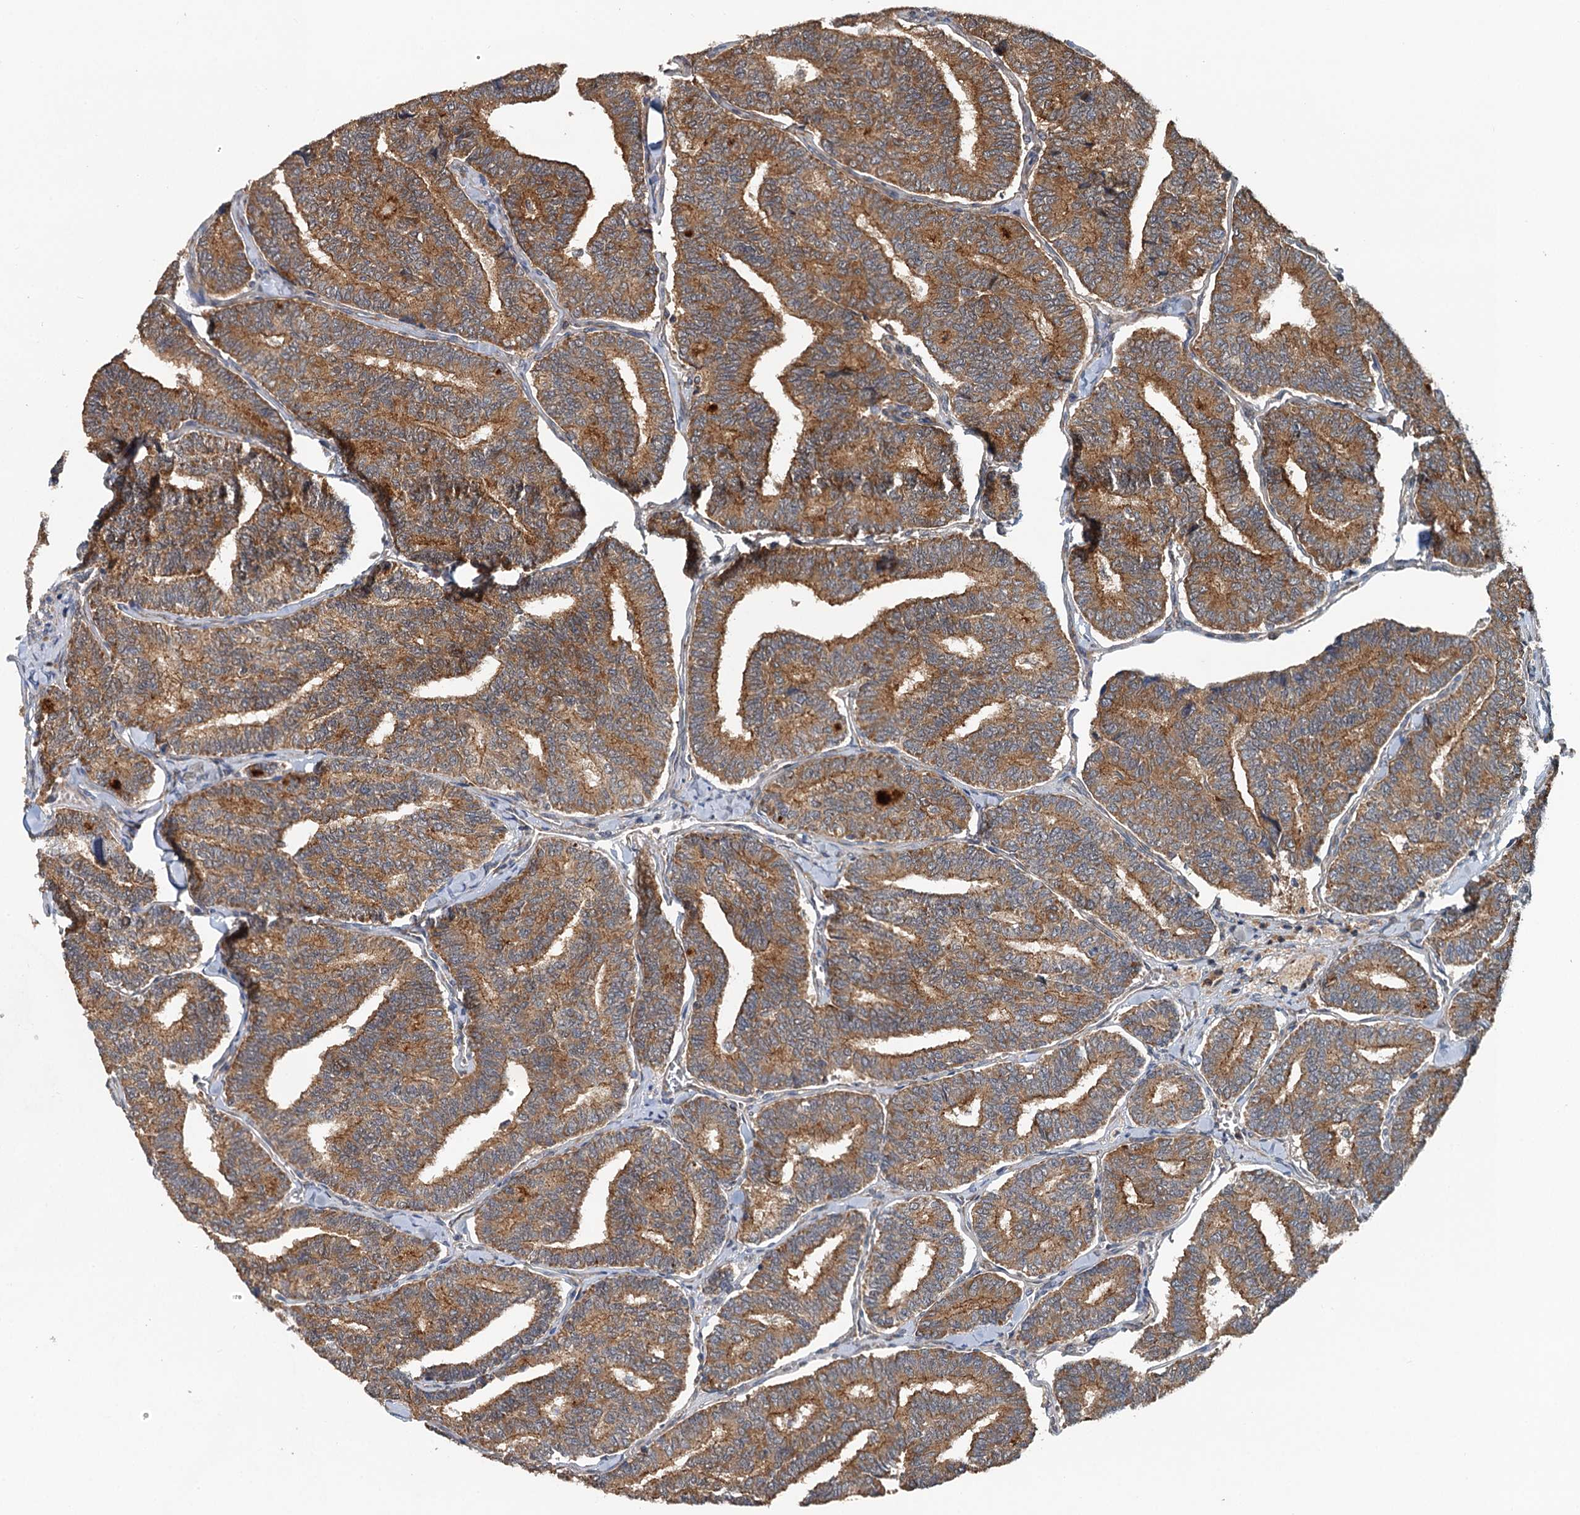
{"staining": {"intensity": "moderate", "quantity": ">75%", "location": "cytoplasmic/membranous"}, "tissue": "thyroid cancer", "cell_type": "Tumor cells", "image_type": "cancer", "snomed": [{"axis": "morphology", "description": "Papillary adenocarcinoma, NOS"}, {"axis": "topography", "description": "Thyroid gland"}], "caption": "Protein staining by immunohistochemistry (IHC) displays moderate cytoplasmic/membranous positivity in approximately >75% of tumor cells in thyroid papillary adenocarcinoma.", "gene": "LRRK2", "patient": {"sex": "female", "age": 35}}